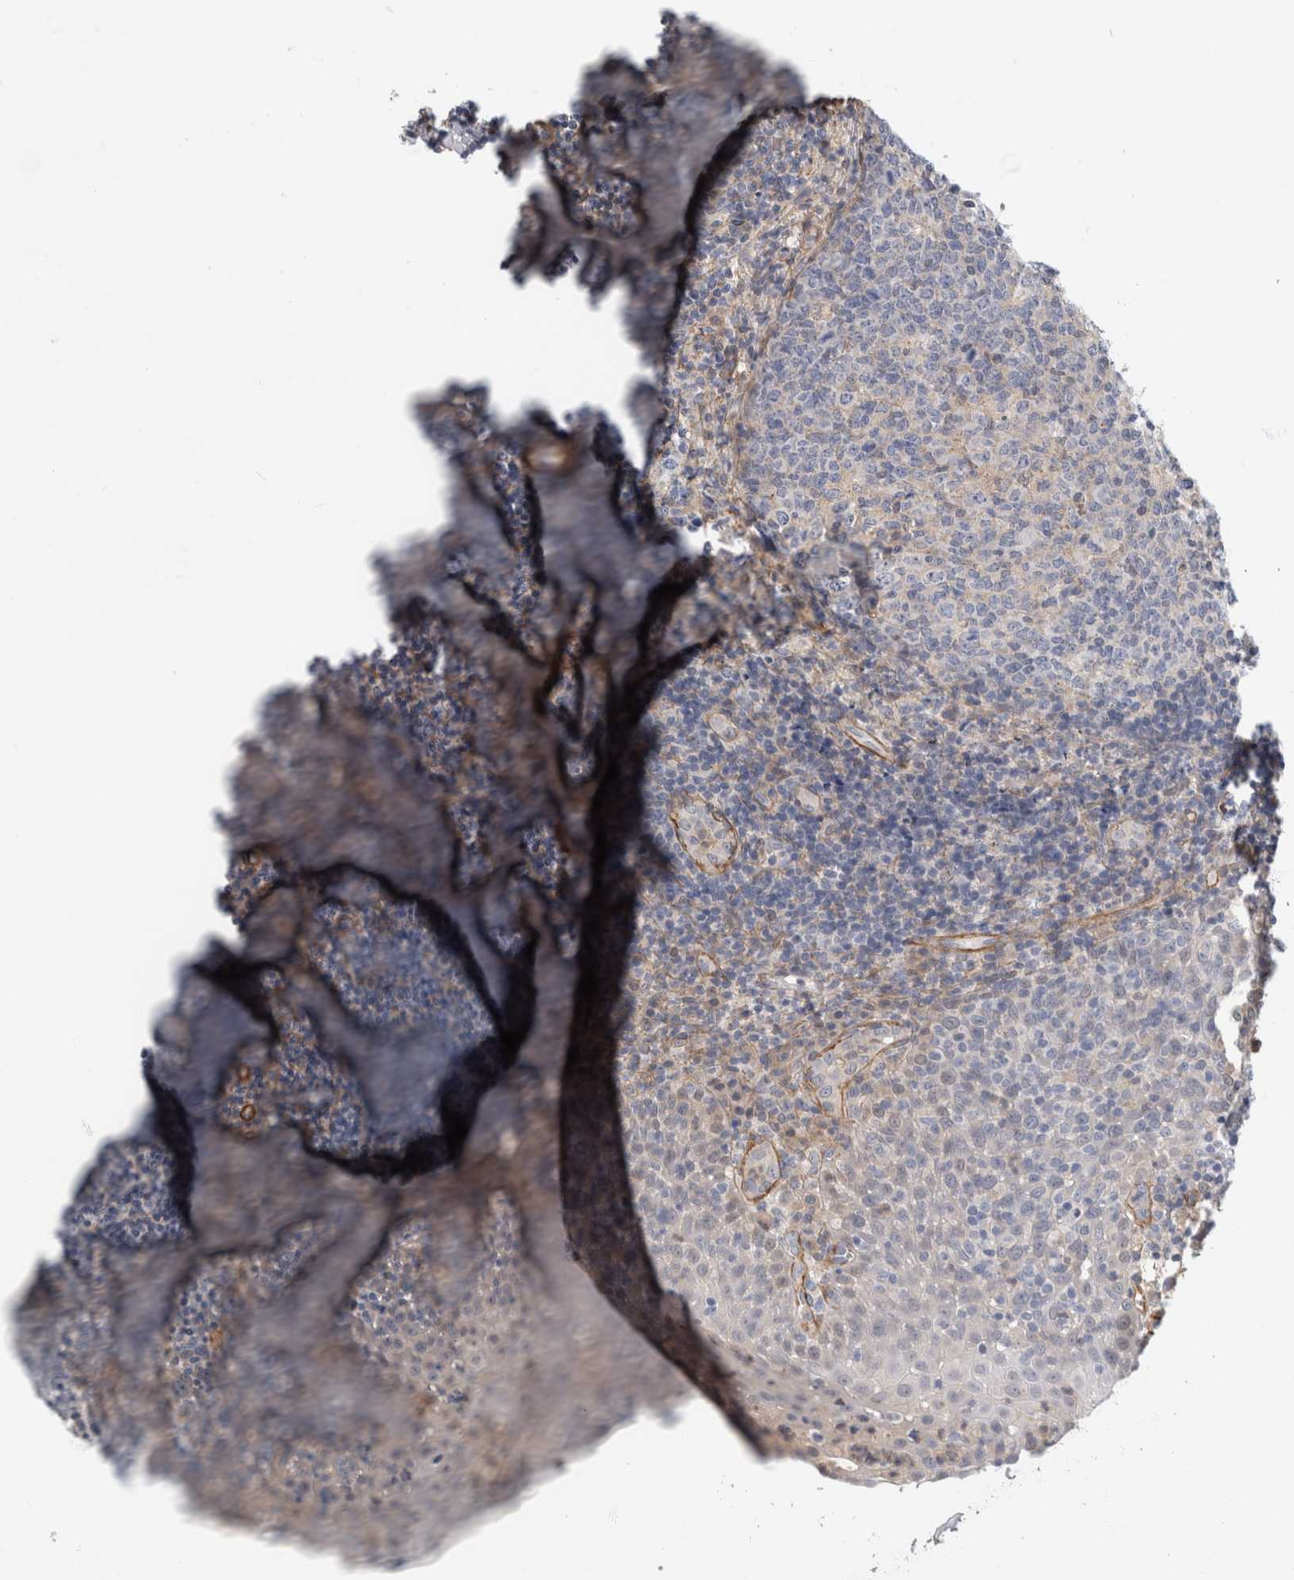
{"staining": {"intensity": "negative", "quantity": "none", "location": "none"}, "tissue": "tonsil", "cell_type": "Germinal center cells", "image_type": "normal", "snomed": [{"axis": "morphology", "description": "Normal tissue, NOS"}, {"axis": "topography", "description": "Tonsil"}], "caption": "This is an immunohistochemistry photomicrograph of unremarkable tonsil. There is no positivity in germinal center cells.", "gene": "PGM1", "patient": {"sex": "female", "age": 19}}